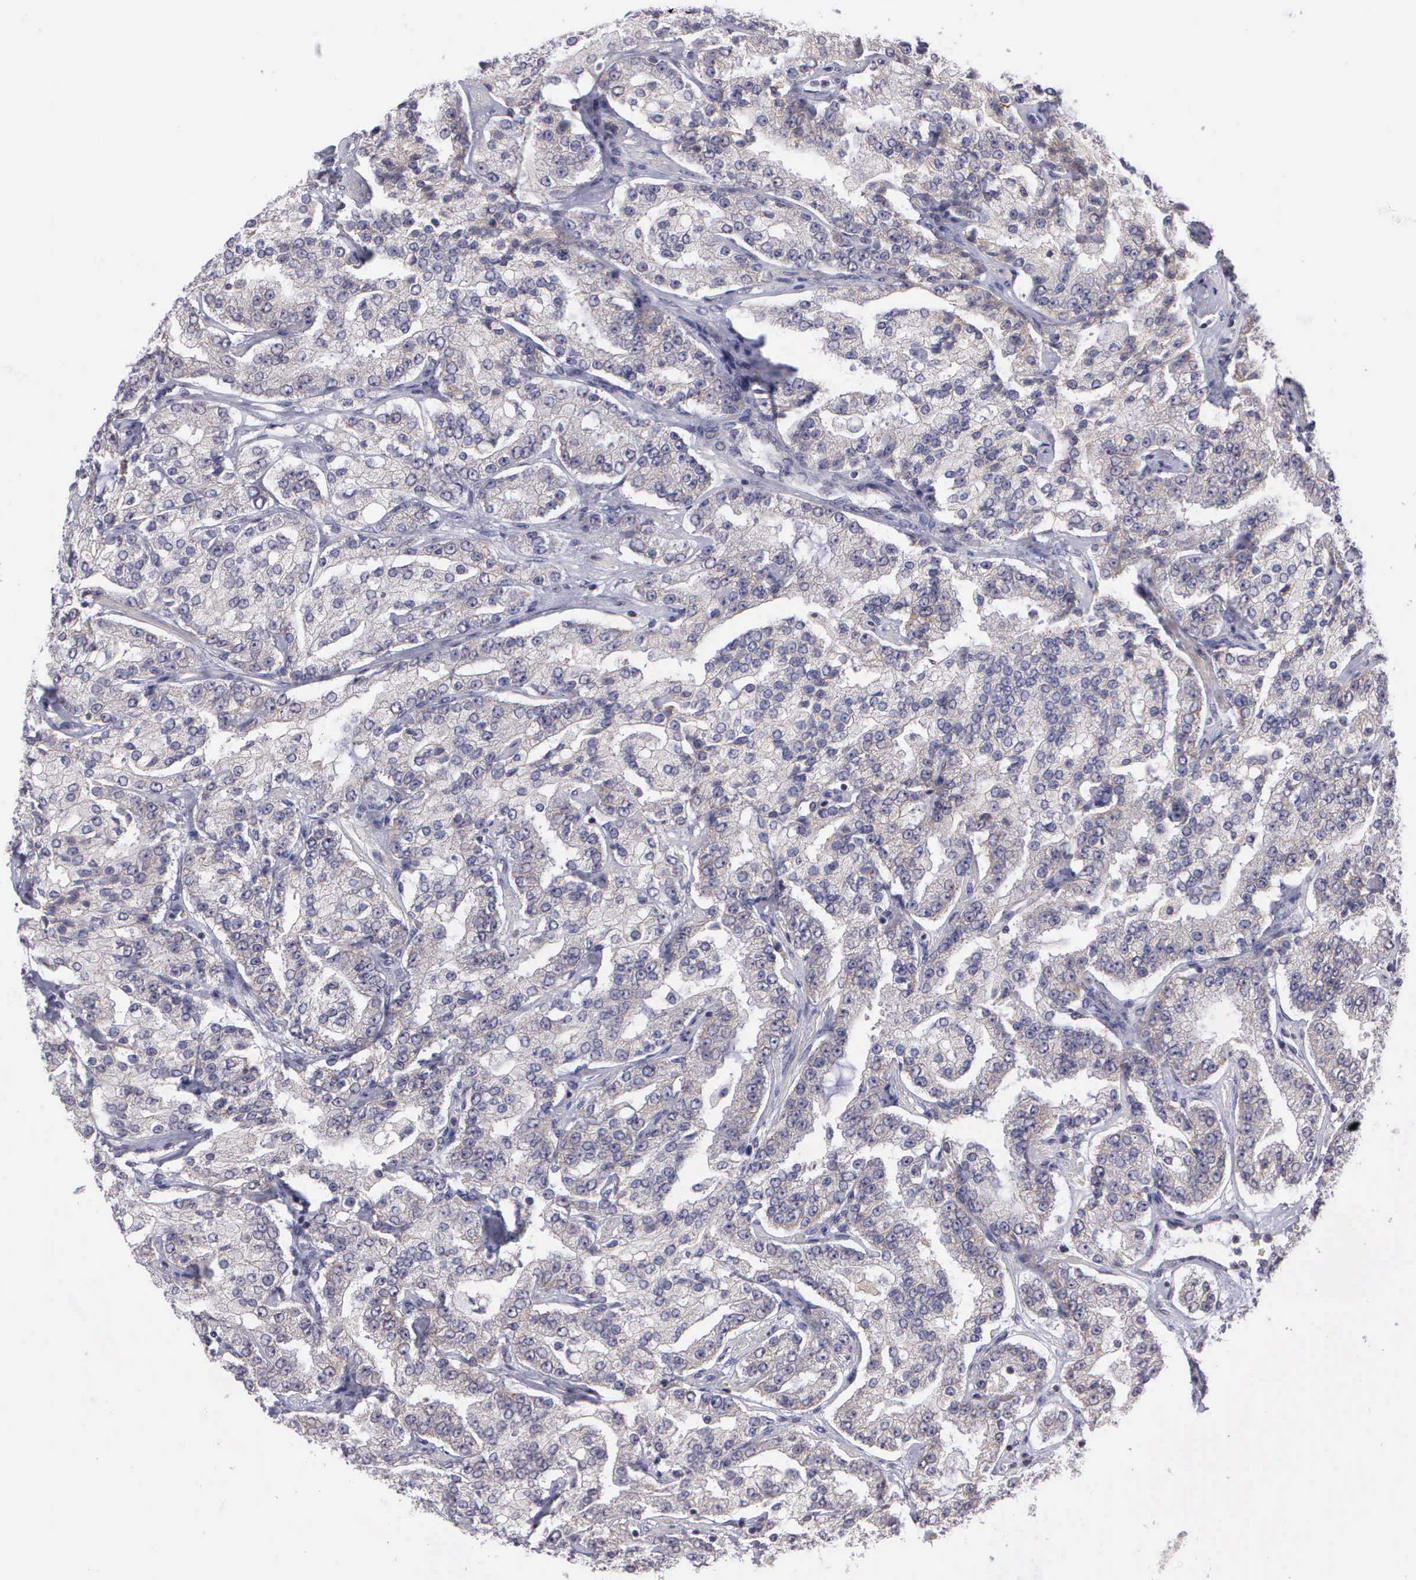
{"staining": {"intensity": "negative", "quantity": "none", "location": "none"}, "tissue": "prostate cancer", "cell_type": "Tumor cells", "image_type": "cancer", "snomed": [{"axis": "morphology", "description": "Adenocarcinoma, Medium grade"}, {"axis": "topography", "description": "Prostate"}], "caption": "Prostate cancer (medium-grade adenocarcinoma) stained for a protein using immunohistochemistry (IHC) exhibits no expression tumor cells.", "gene": "MICAL3", "patient": {"sex": "male", "age": 72}}